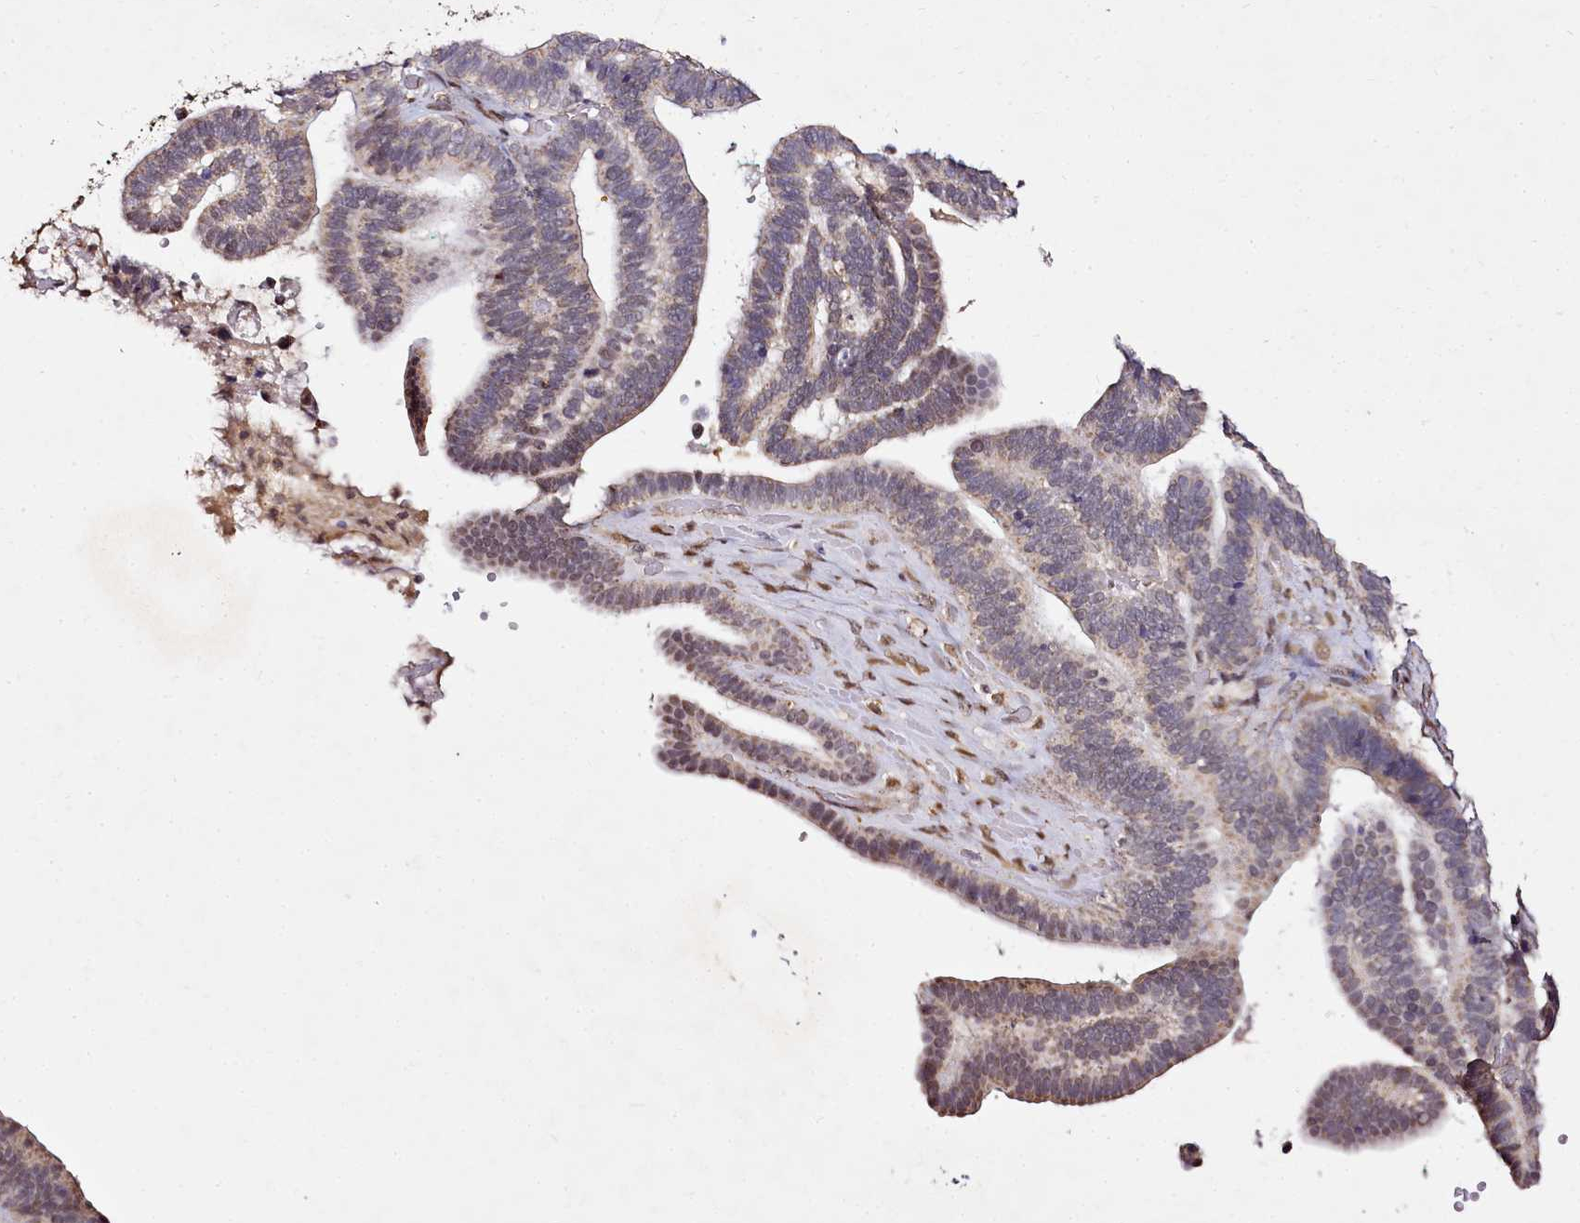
{"staining": {"intensity": "moderate", "quantity": "<25%", "location": "cytoplasmic/membranous,nuclear"}, "tissue": "ovarian cancer", "cell_type": "Tumor cells", "image_type": "cancer", "snomed": [{"axis": "morphology", "description": "Cystadenocarcinoma, serous, NOS"}, {"axis": "topography", "description": "Ovary"}], "caption": "Brown immunohistochemical staining in human ovarian serous cystadenocarcinoma exhibits moderate cytoplasmic/membranous and nuclear expression in about <25% of tumor cells. (Brightfield microscopy of DAB IHC at high magnification).", "gene": "EDIL3", "patient": {"sex": "female", "age": 56}}